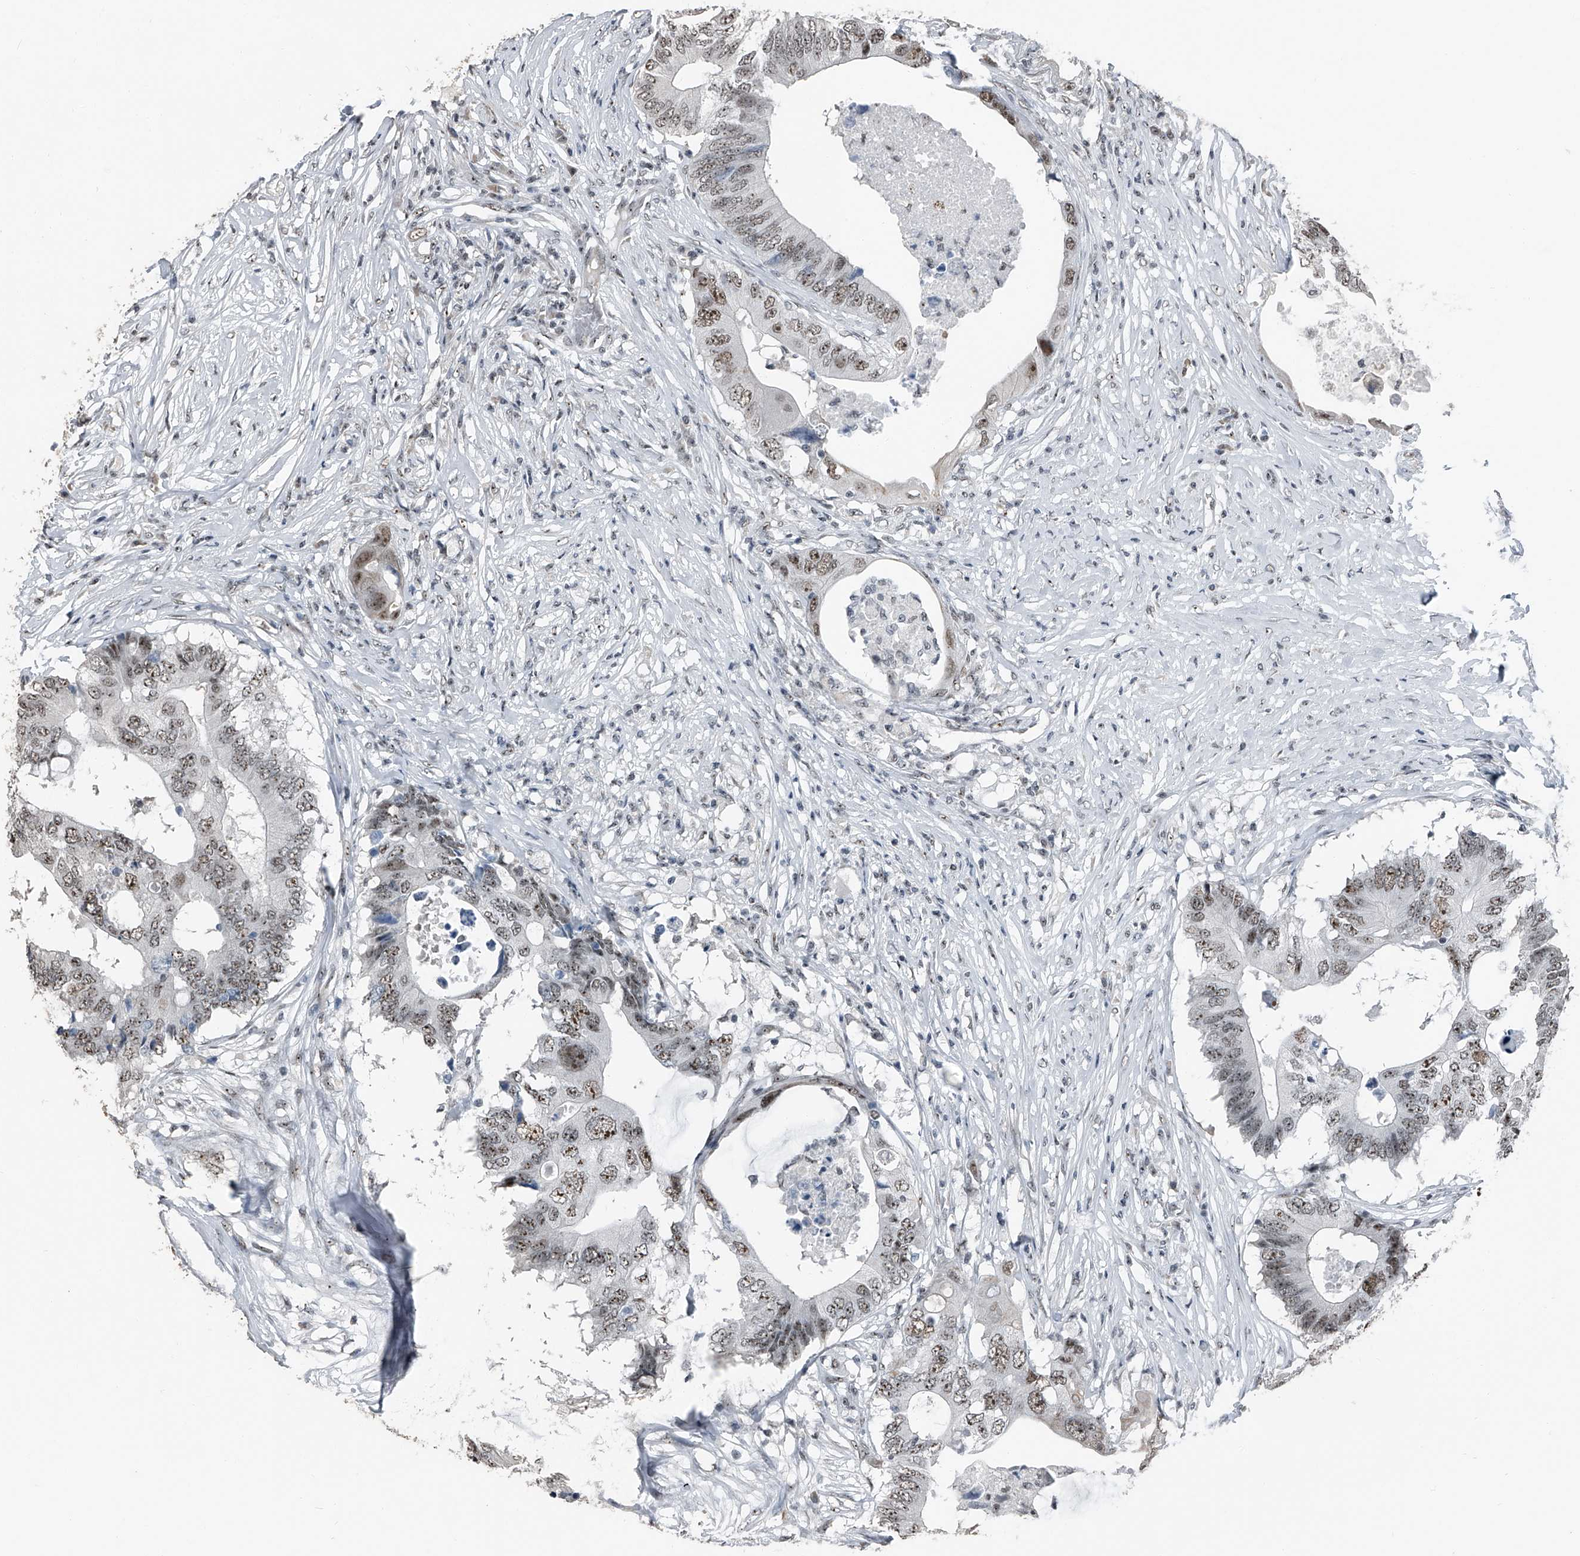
{"staining": {"intensity": "moderate", "quantity": ">75%", "location": "nuclear"}, "tissue": "colorectal cancer", "cell_type": "Tumor cells", "image_type": "cancer", "snomed": [{"axis": "morphology", "description": "Adenocarcinoma, NOS"}, {"axis": "topography", "description": "Colon"}], "caption": "High-magnification brightfield microscopy of colorectal cancer stained with DAB (3,3'-diaminobenzidine) (brown) and counterstained with hematoxylin (blue). tumor cells exhibit moderate nuclear expression is appreciated in about>75% of cells.", "gene": "TCOF1", "patient": {"sex": "male", "age": 71}}